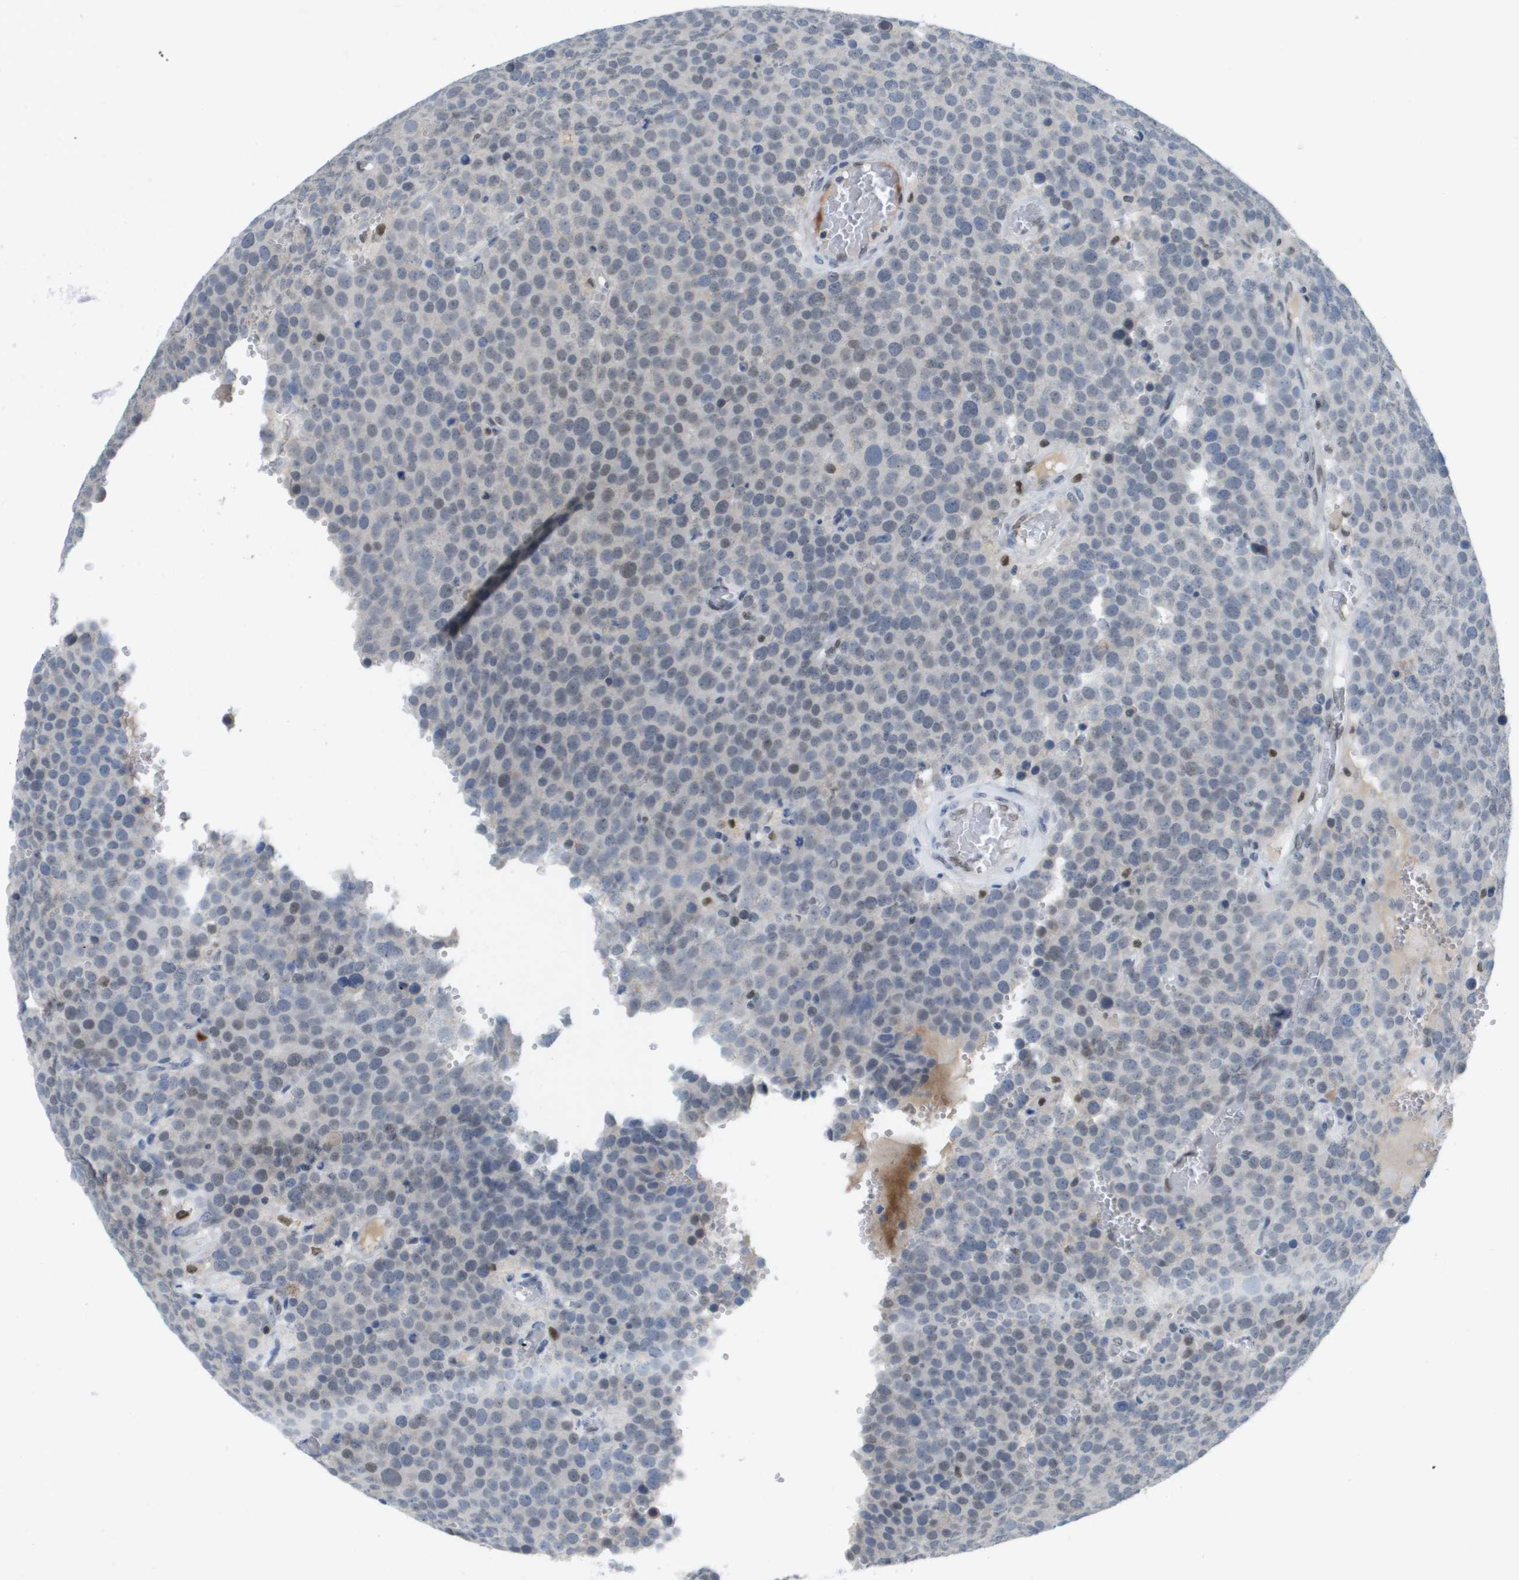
{"staining": {"intensity": "weak", "quantity": "<25%", "location": "nuclear"}, "tissue": "testis cancer", "cell_type": "Tumor cells", "image_type": "cancer", "snomed": [{"axis": "morphology", "description": "Normal tissue, NOS"}, {"axis": "morphology", "description": "Seminoma, NOS"}, {"axis": "topography", "description": "Testis"}], "caption": "This is an IHC histopathology image of testis cancer (seminoma). There is no staining in tumor cells.", "gene": "TP53RK", "patient": {"sex": "male", "age": 71}}